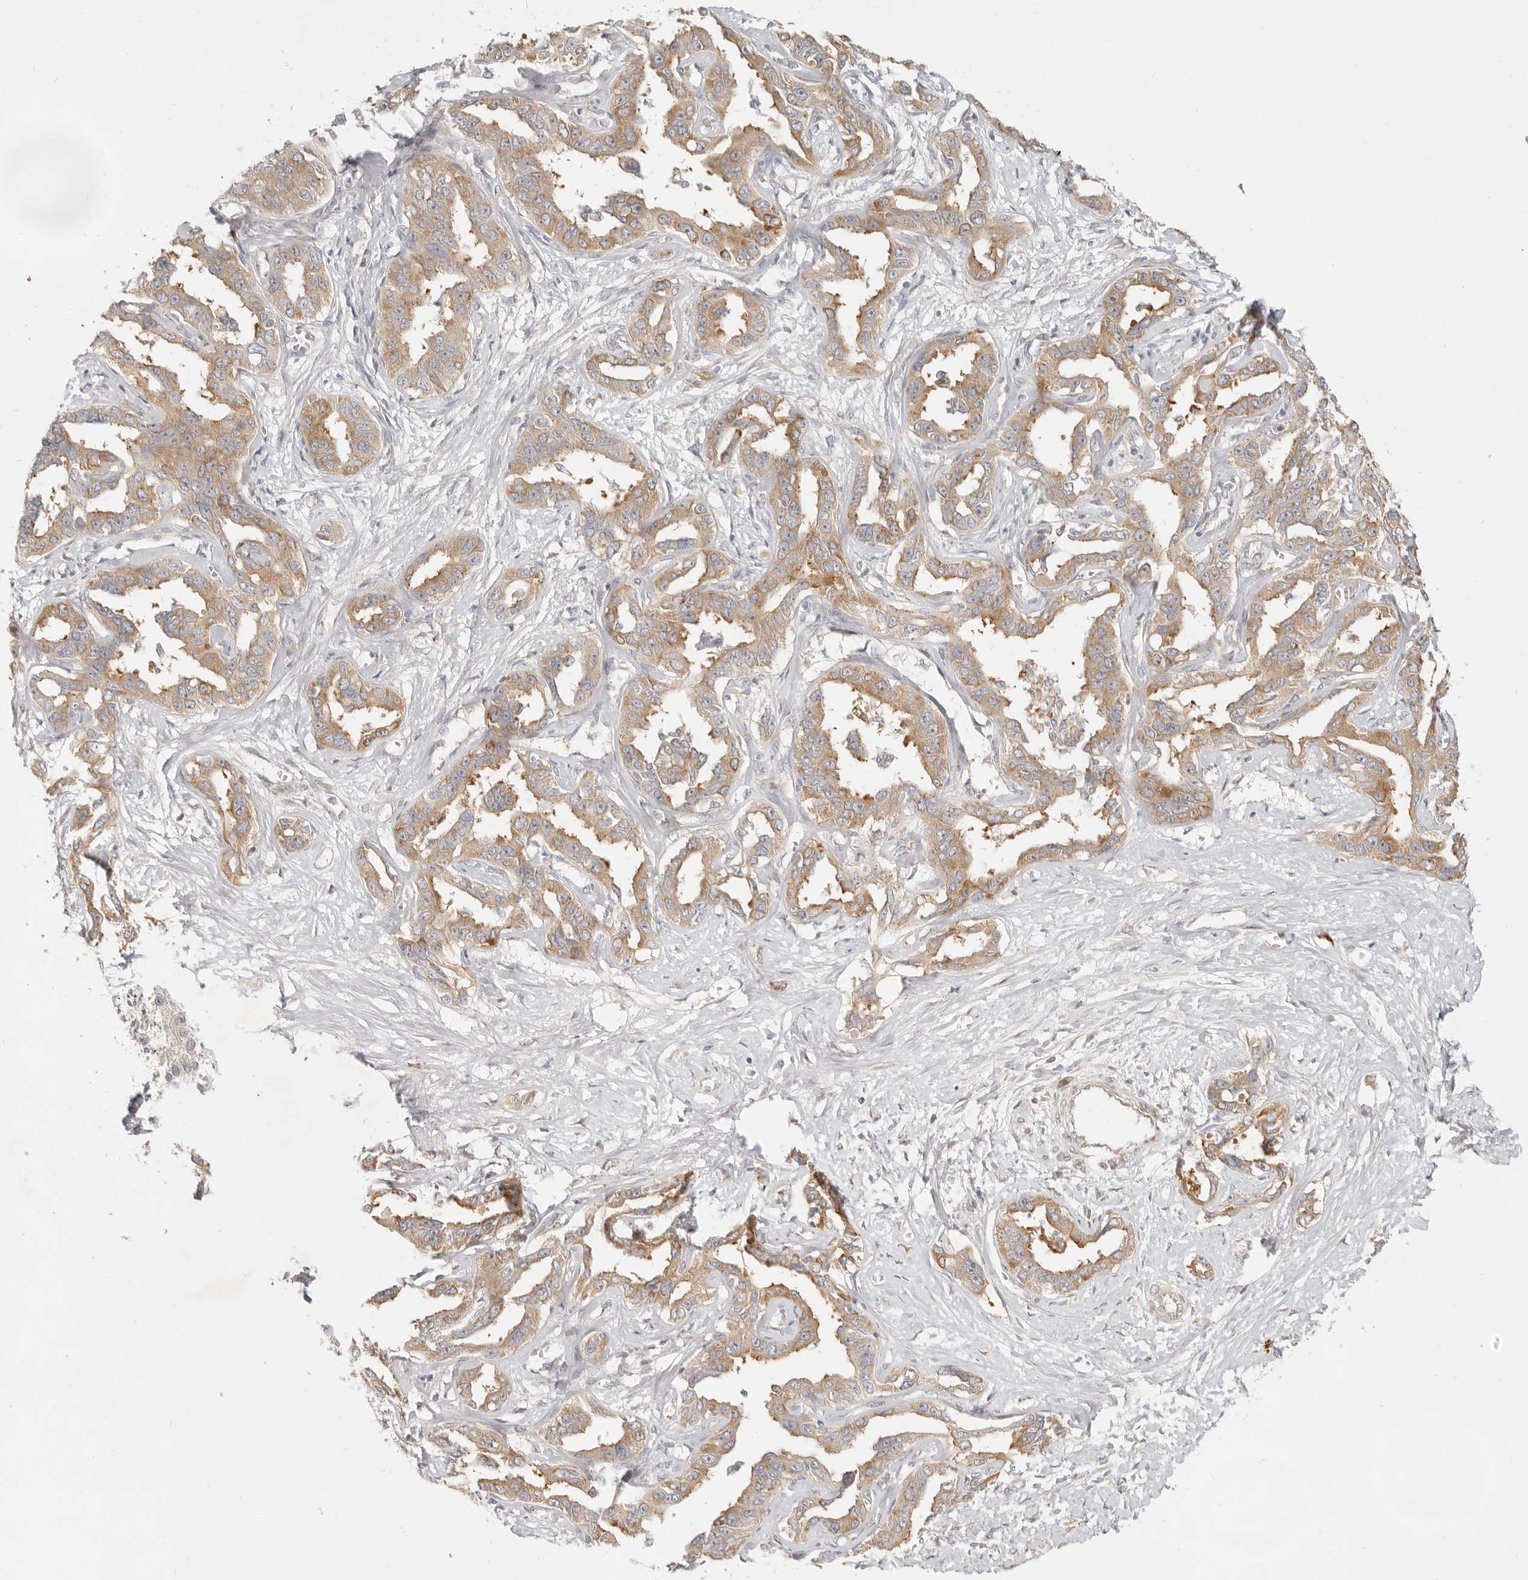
{"staining": {"intensity": "moderate", "quantity": ">75%", "location": "cytoplasmic/membranous"}, "tissue": "liver cancer", "cell_type": "Tumor cells", "image_type": "cancer", "snomed": [{"axis": "morphology", "description": "Cholangiocarcinoma"}, {"axis": "topography", "description": "Liver"}], "caption": "High-magnification brightfield microscopy of liver cancer stained with DAB (brown) and counterstained with hematoxylin (blue). tumor cells exhibit moderate cytoplasmic/membranous positivity is seen in approximately>75% of cells. (DAB (3,3'-diaminobenzidine) IHC with brightfield microscopy, high magnification).", "gene": "PABPC4", "patient": {"sex": "male", "age": 59}}